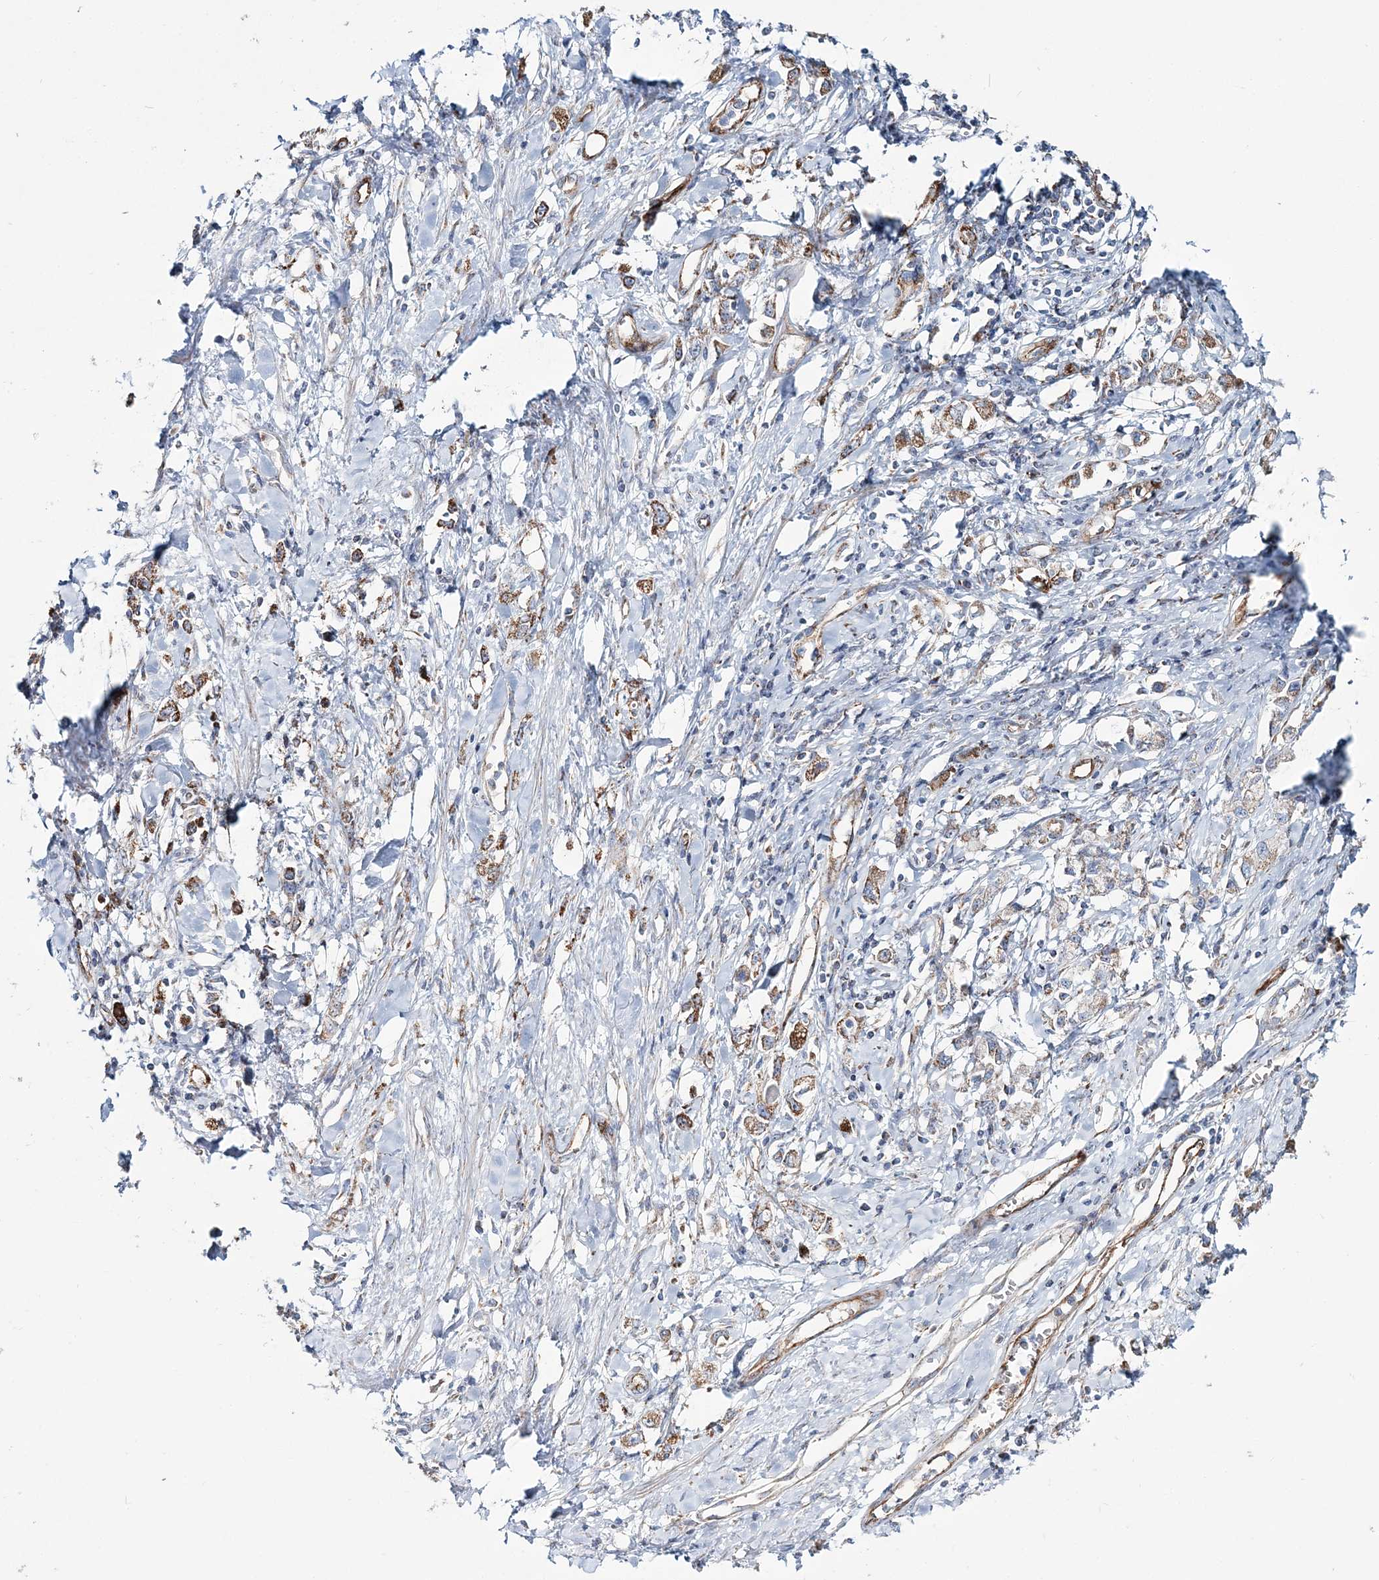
{"staining": {"intensity": "moderate", "quantity": ">75%", "location": "cytoplasmic/membranous"}, "tissue": "stomach cancer", "cell_type": "Tumor cells", "image_type": "cancer", "snomed": [{"axis": "morphology", "description": "Adenocarcinoma, NOS"}, {"axis": "topography", "description": "Stomach"}], "caption": "Stomach cancer stained with a protein marker shows moderate staining in tumor cells.", "gene": "ARHGAP6", "patient": {"sex": "female", "age": 76}}